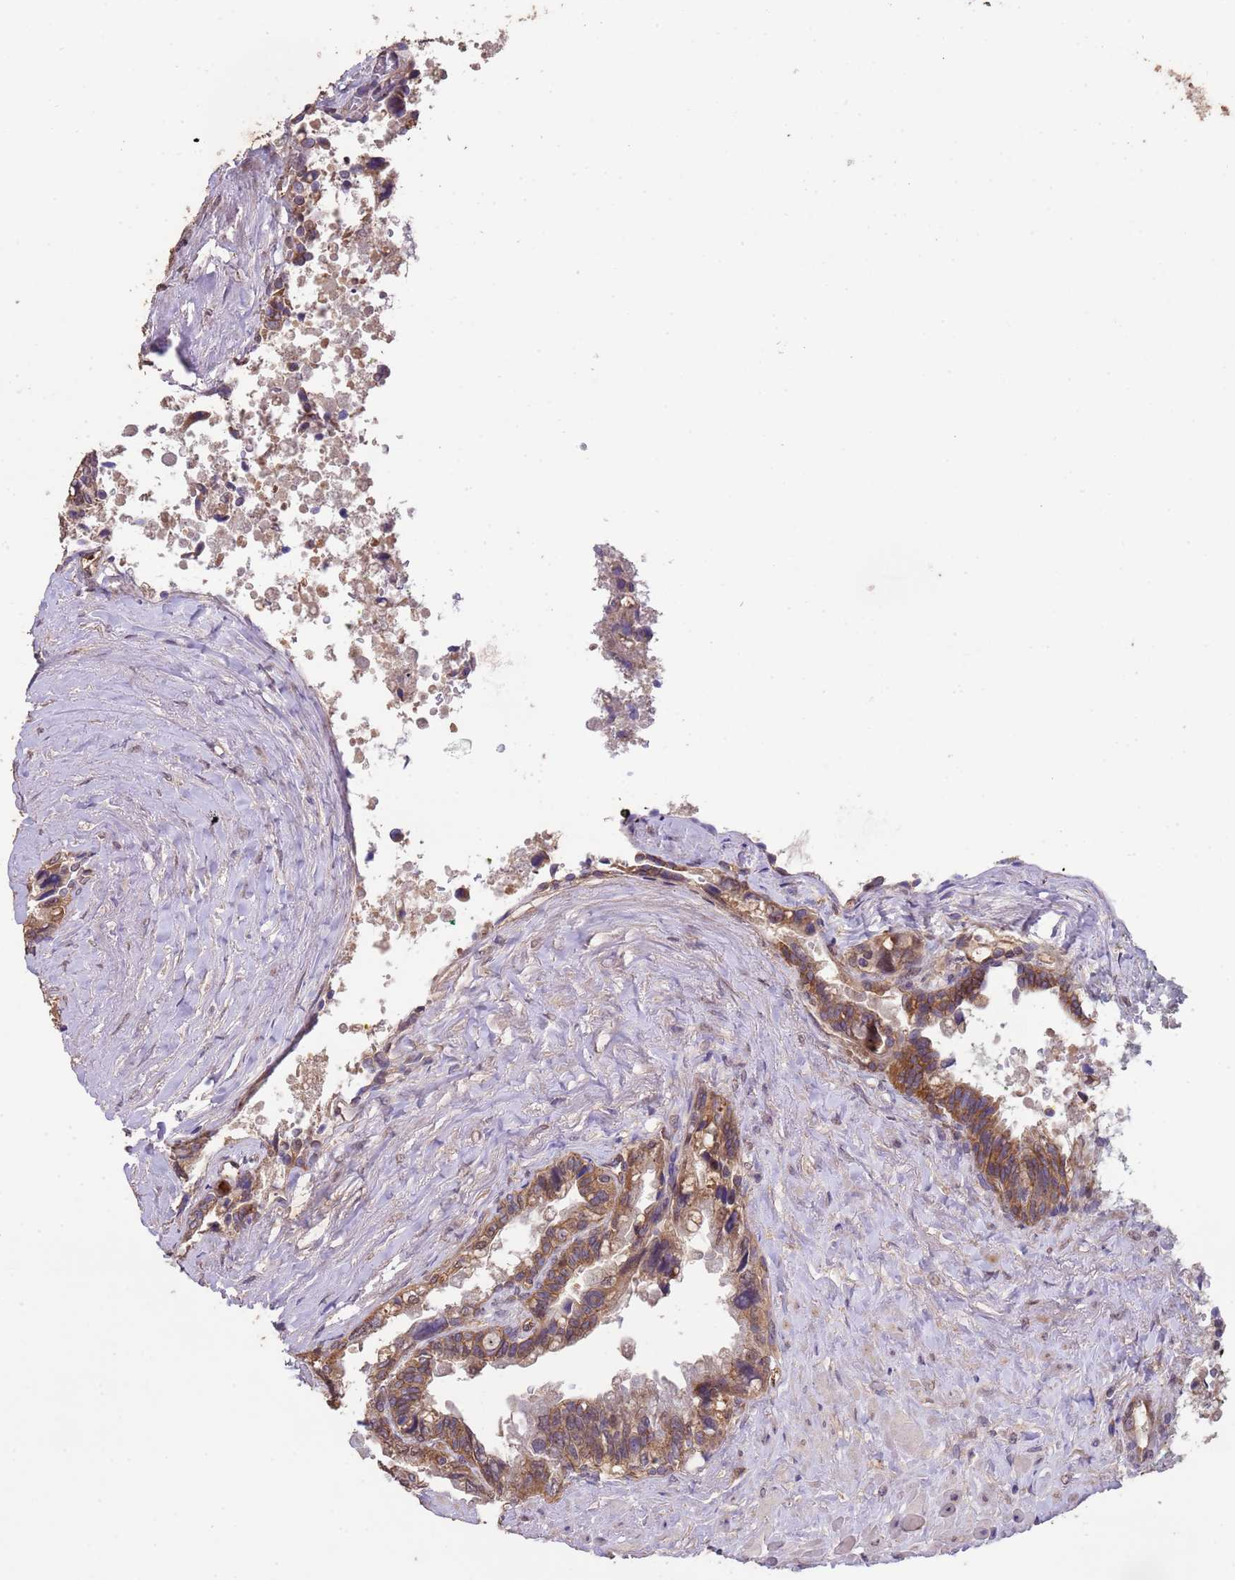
{"staining": {"intensity": "moderate", "quantity": ">75%", "location": "cytoplasmic/membranous"}, "tissue": "seminal vesicle", "cell_type": "Glandular cells", "image_type": "normal", "snomed": [{"axis": "morphology", "description": "Normal tissue, NOS"}, {"axis": "topography", "description": "Seminal veicle"}, {"axis": "topography", "description": "Peripheral nerve tissue"}], "caption": "Immunohistochemical staining of benign seminal vesicle exhibits >75% levels of moderate cytoplasmic/membranous protein positivity in about >75% of glandular cells. (DAB IHC with brightfield microscopy, high magnification).", "gene": "NPHP1", "patient": {"sex": "male", "age": 60}}